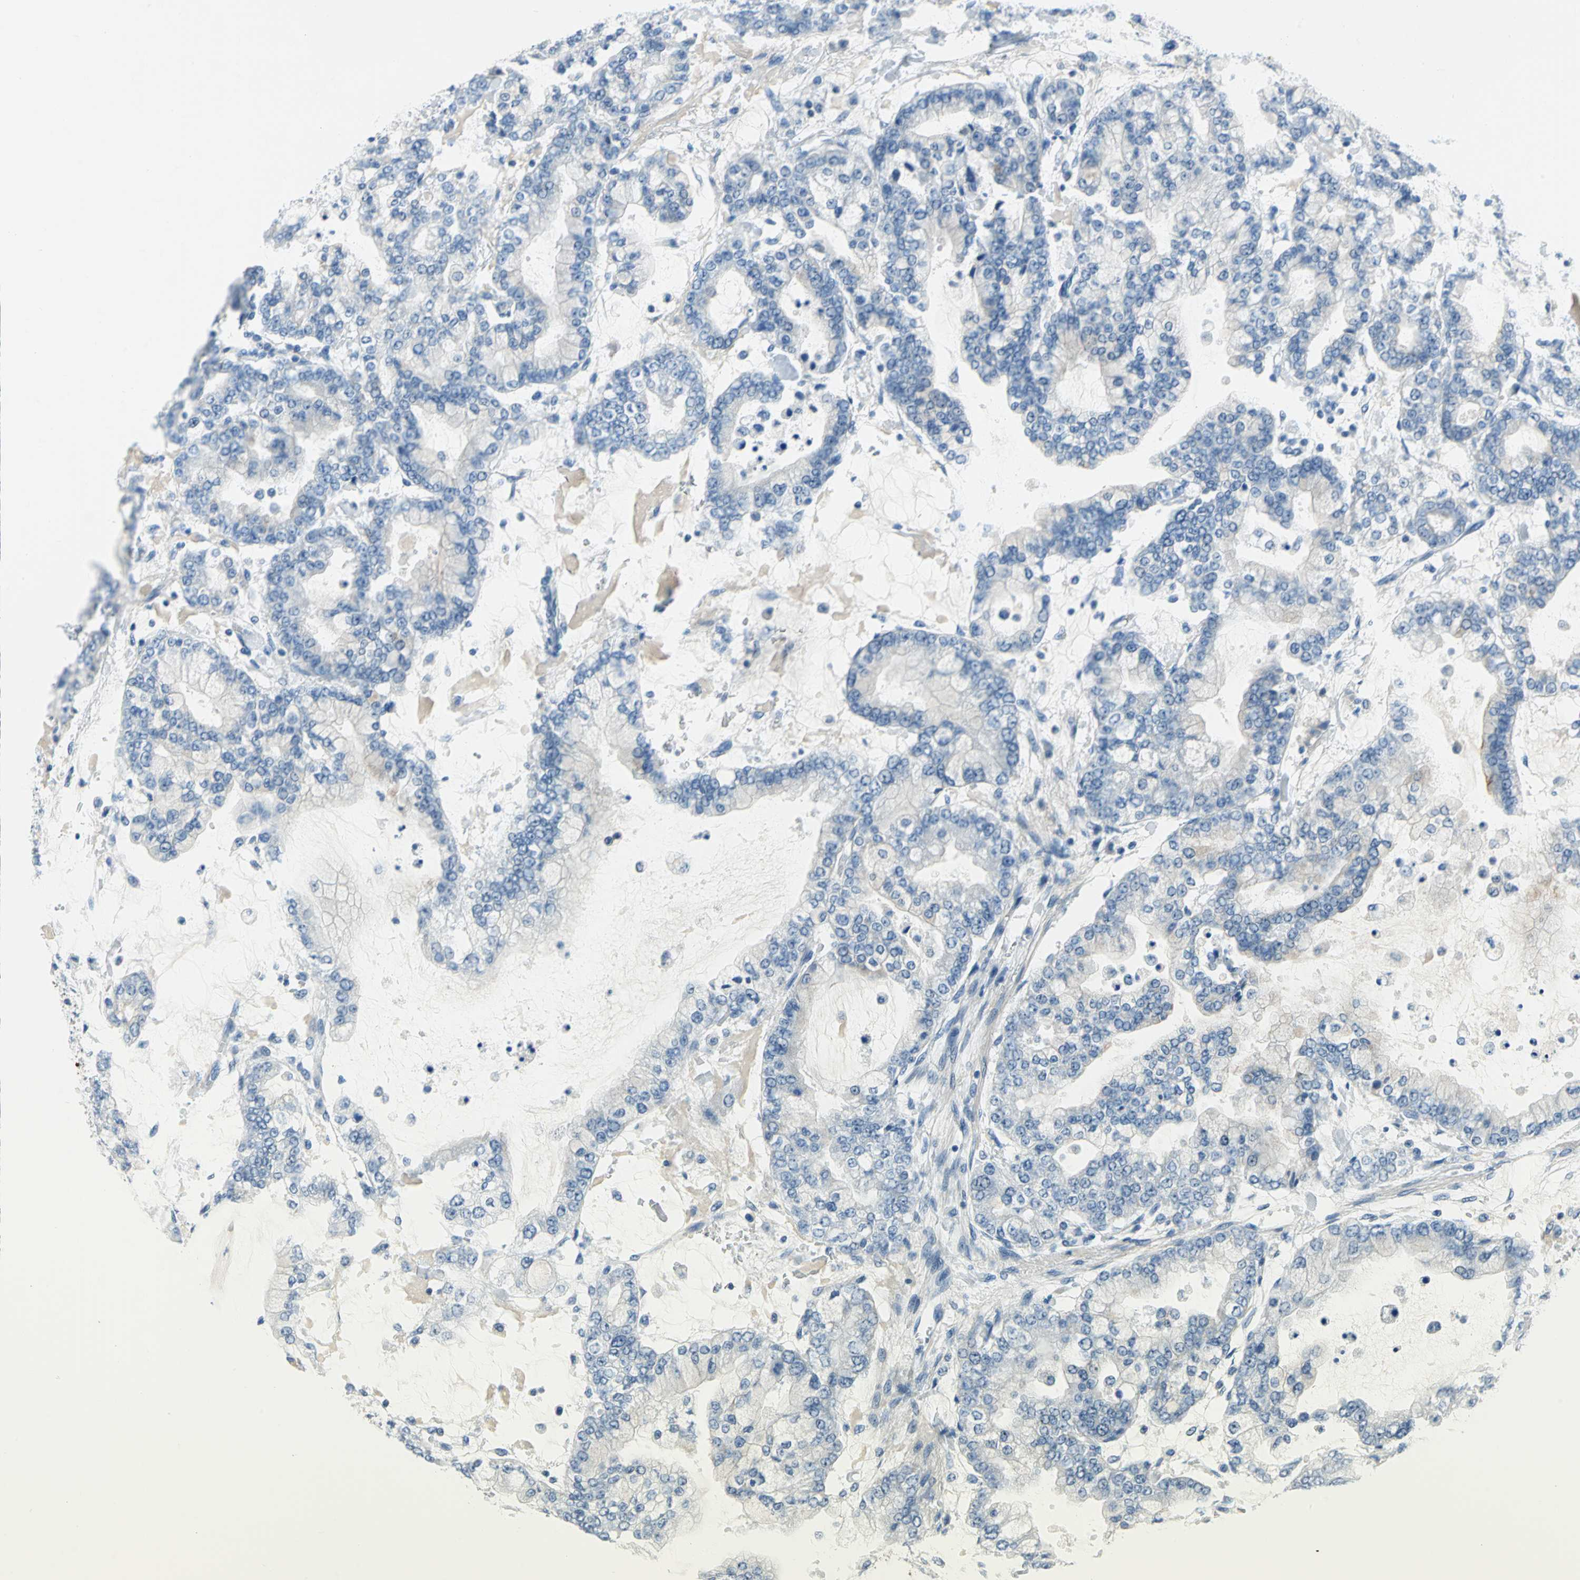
{"staining": {"intensity": "negative", "quantity": "none", "location": "none"}, "tissue": "stomach cancer", "cell_type": "Tumor cells", "image_type": "cancer", "snomed": [{"axis": "morphology", "description": "Adenocarcinoma, NOS"}, {"axis": "topography", "description": "Stomach"}], "caption": "Adenocarcinoma (stomach) stained for a protein using immunohistochemistry (IHC) shows no positivity tumor cells.", "gene": "MUC4", "patient": {"sex": "male", "age": 76}}